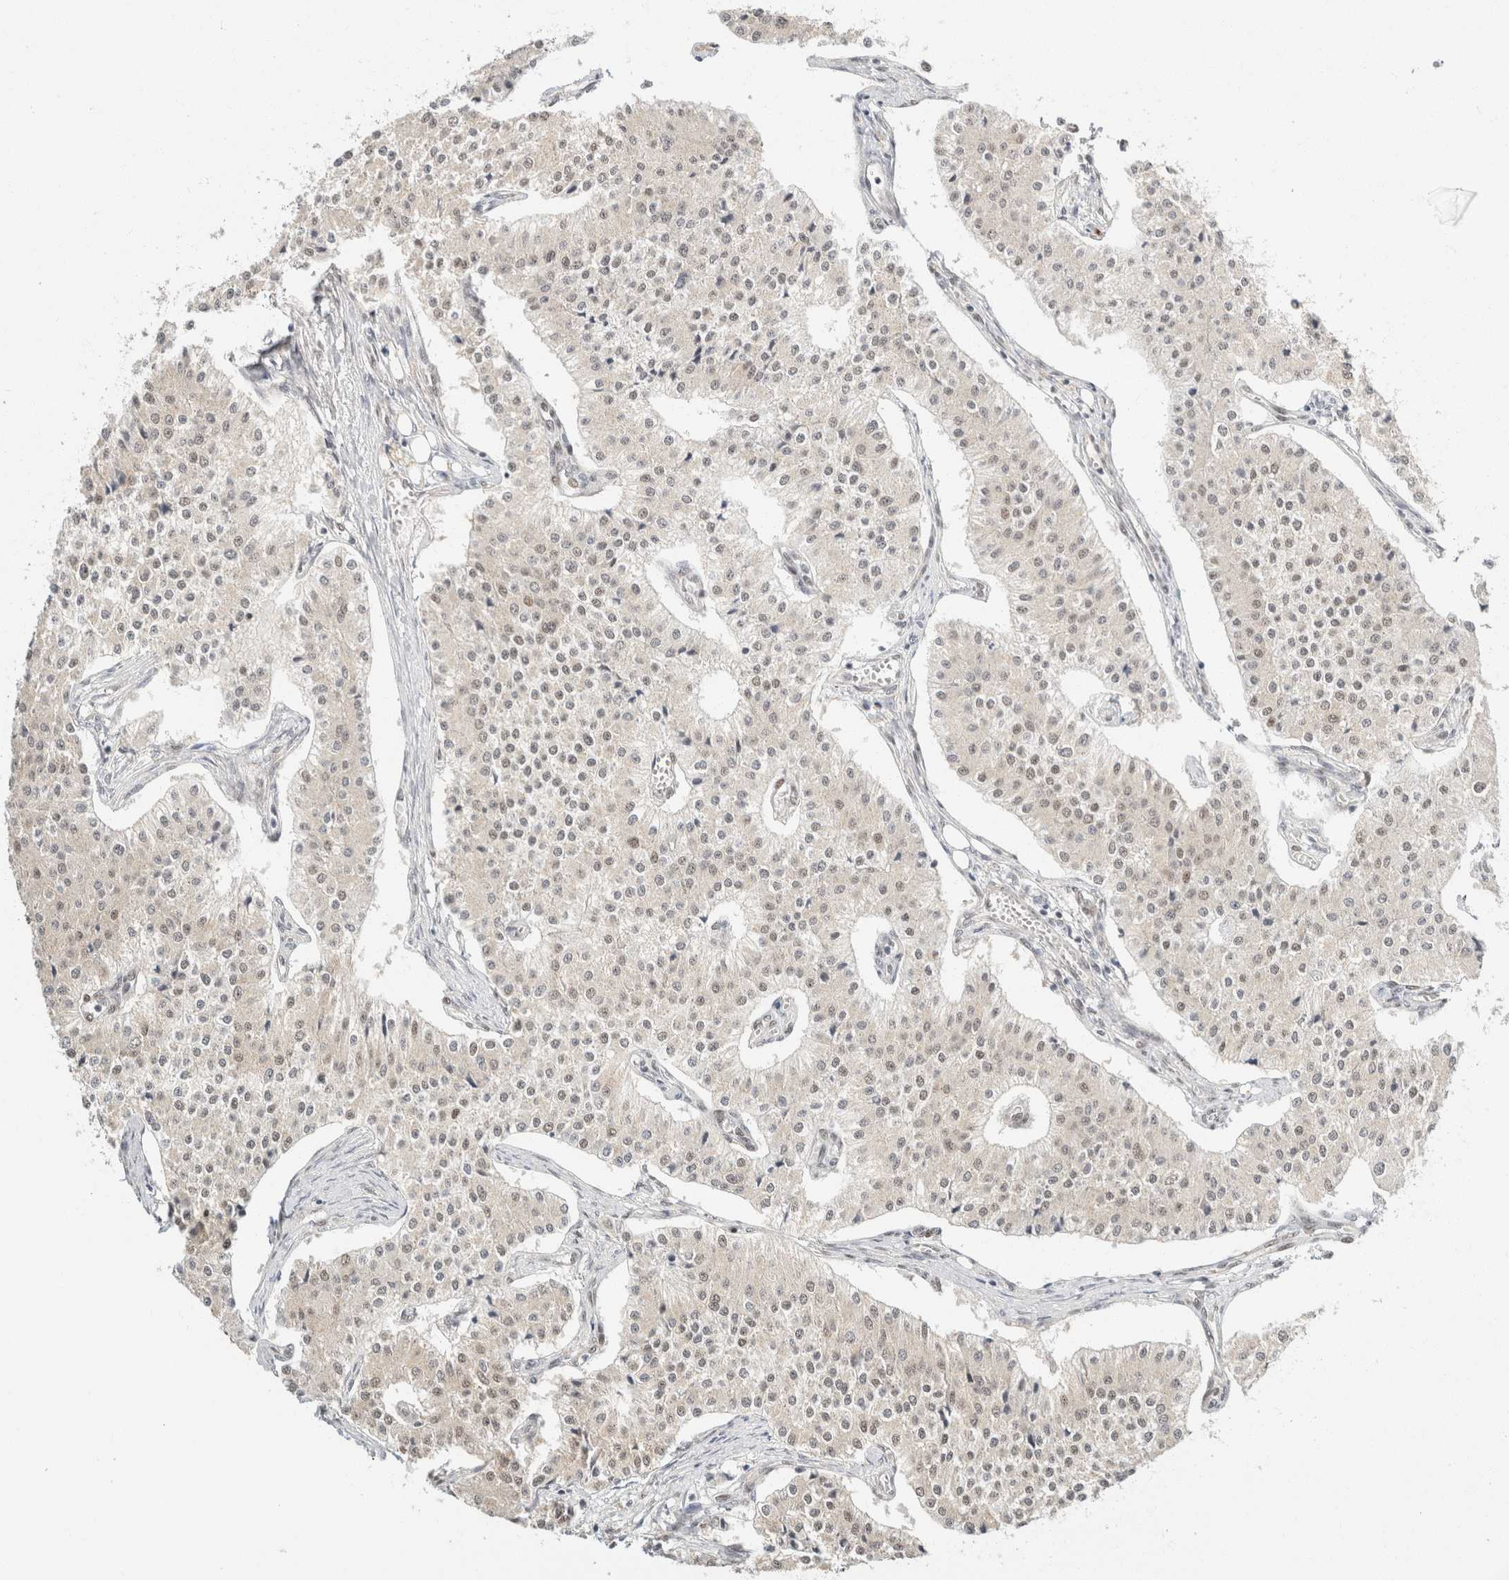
{"staining": {"intensity": "weak", "quantity": "<25%", "location": "nuclear"}, "tissue": "carcinoid", "cell_type": "Tumor cells", "image_type": "cancer", "snomed": [{"axis": "morphology", "description": "Carcinoid, malignant, NOS"}, {"axis": "topography", "description": "Colon"}], "caption": "IHC histopathology image of human carcinoid stained for a protein (brown), which displays no expression in tumor cells.", "gene": "ZNF768", "patient": {"sex": "female", "age": 52}}